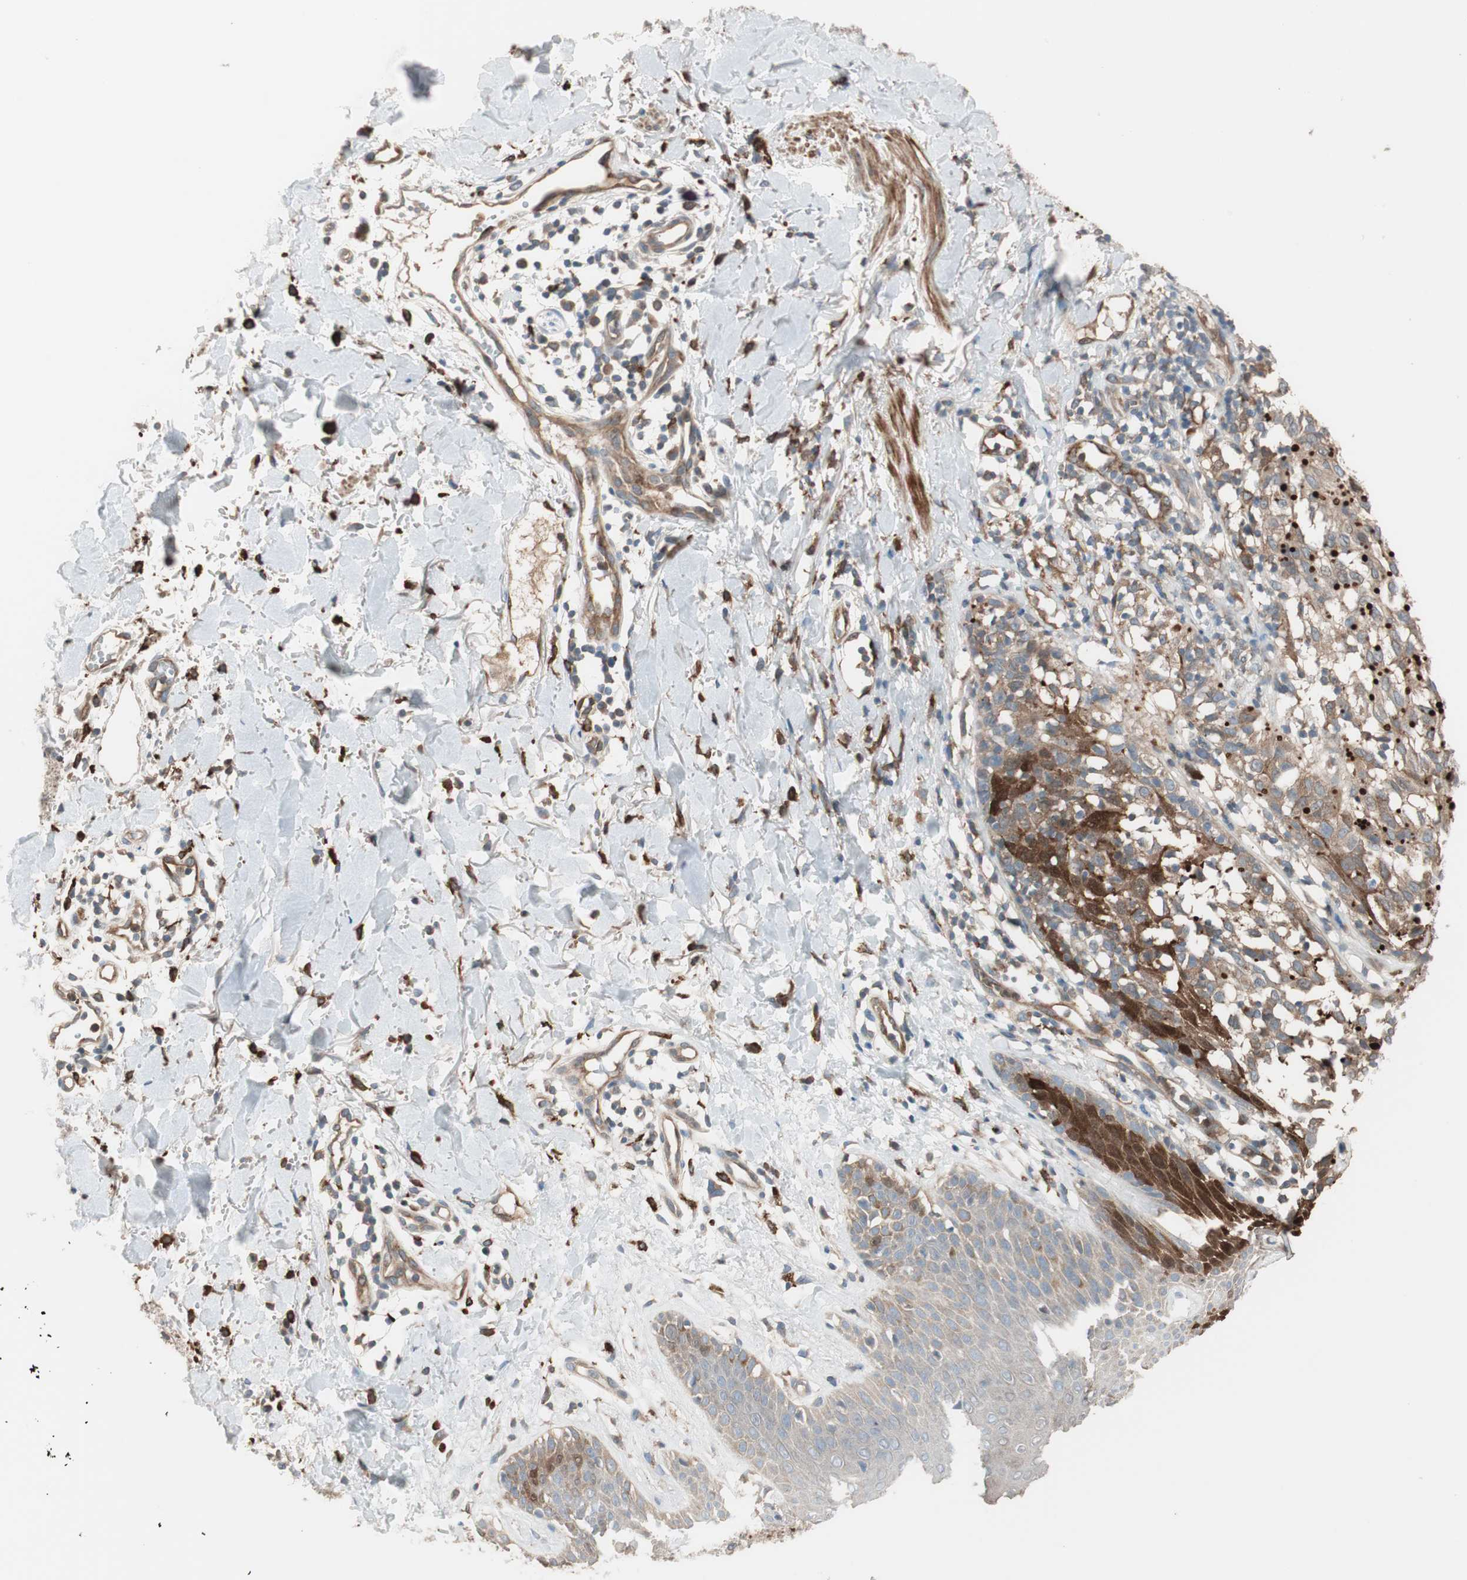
{"staining": {"intensity": "moderate", "quantity": ">75%", "location": "cytoplasmic/membranous"}, "tissue": "melanoma", "cell_type": "Tumor cells", "image_type": "cancer", "snomed": [{"axis": "morphology", "description": "Malignant melanoma, NOS"}, {"axis": "topography", "description": "Skin"}], "caption": "The micrograph exhibits a brown stain indicating the presence of a protein in the cytoplasmic/membranous of tumor cells in melanoma.", "gene": "STAB1", "patient": {"sex": "female", "age": 46}}